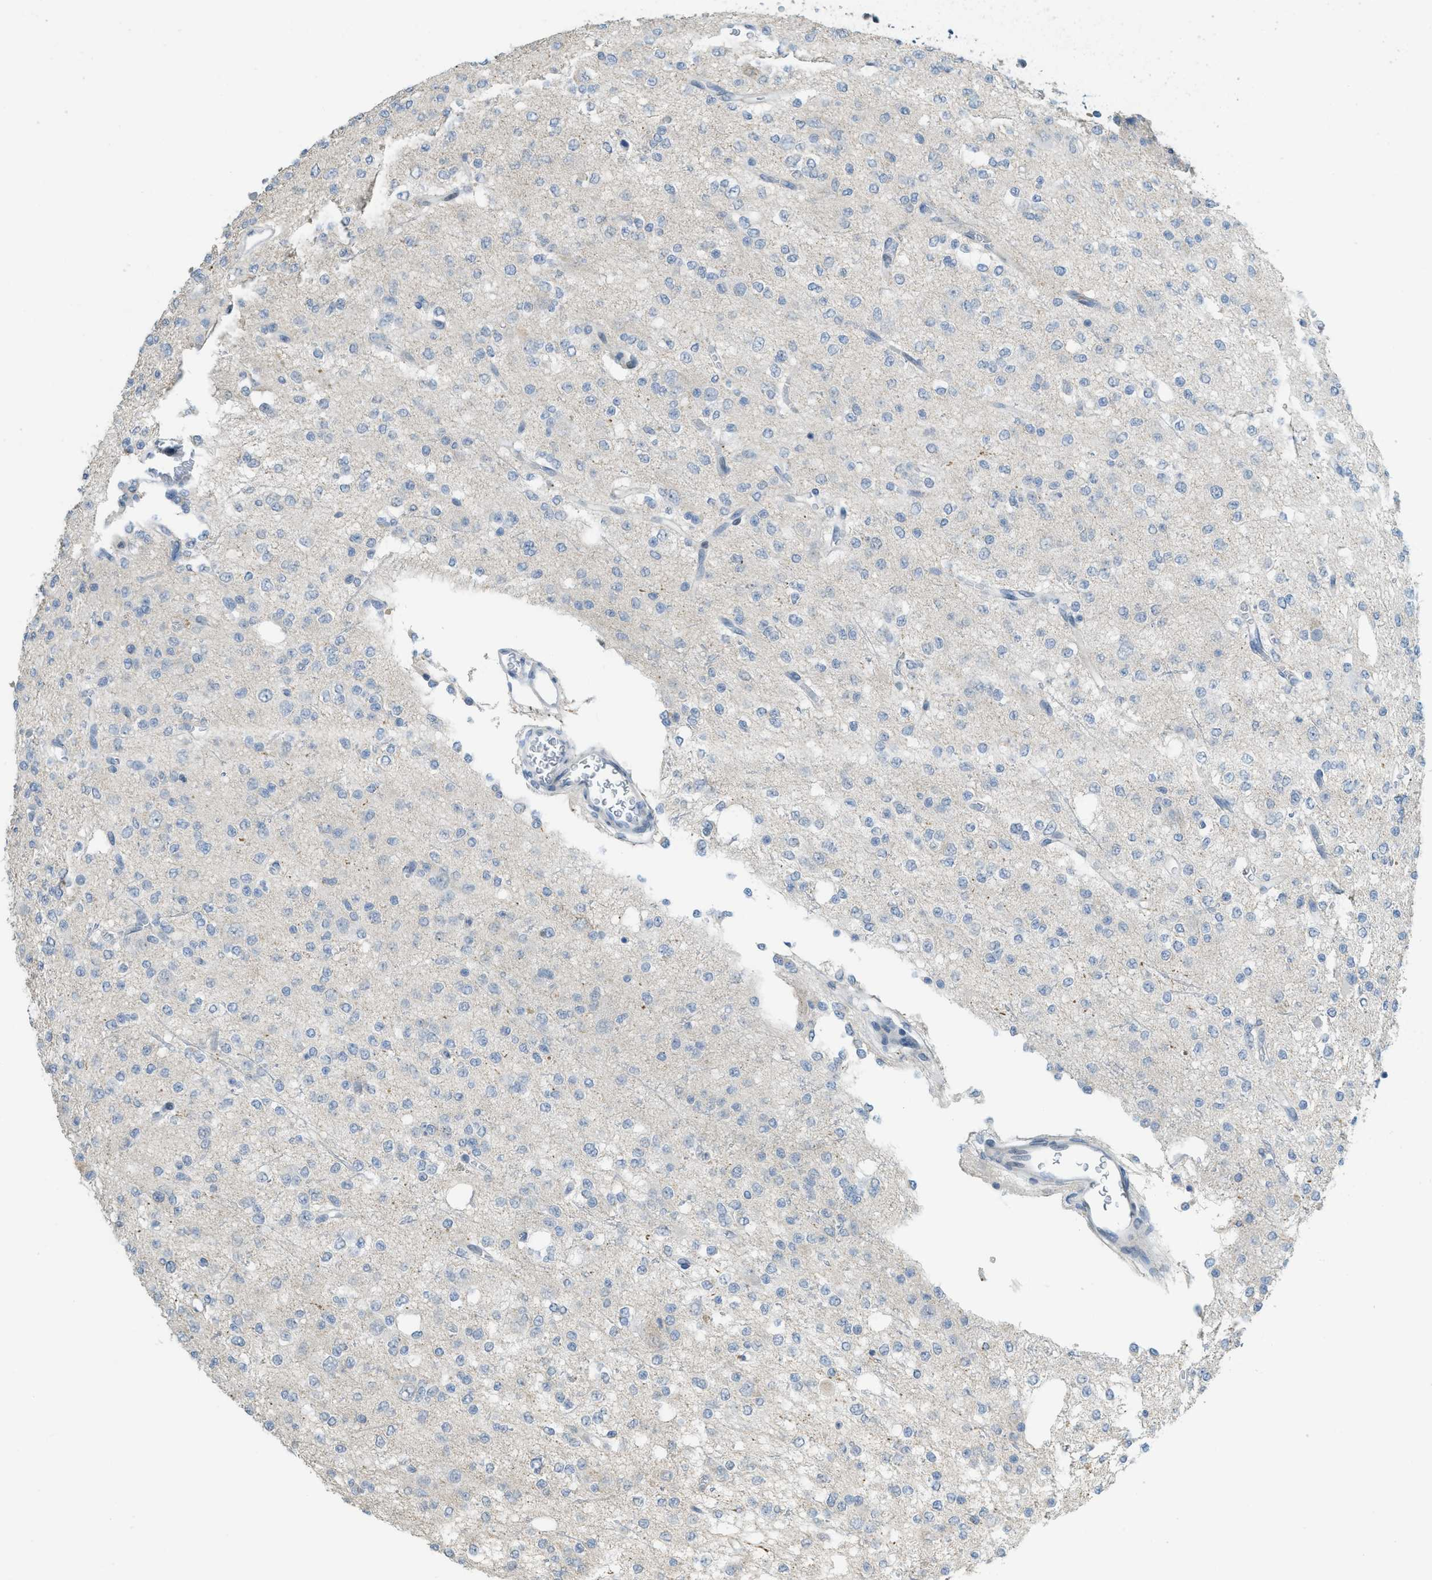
{"staining": {"intensity": "negative", "quantity": "none", "location": "none"}, "tissue": "glioma", "cell_type": "Tumor cells", "image_type": "cancer", "snomed": [{"axis": "morphology", "description": "Glioma, malignant, Low grade"}, {"axis": "topography", "description": "Brain"}], "caption": "Immunohistochemical staining of human glioma displays no significant staining in tumor cells.", "gene": "TXNDC2", "patient": {"sex": "male", "age": 38}}